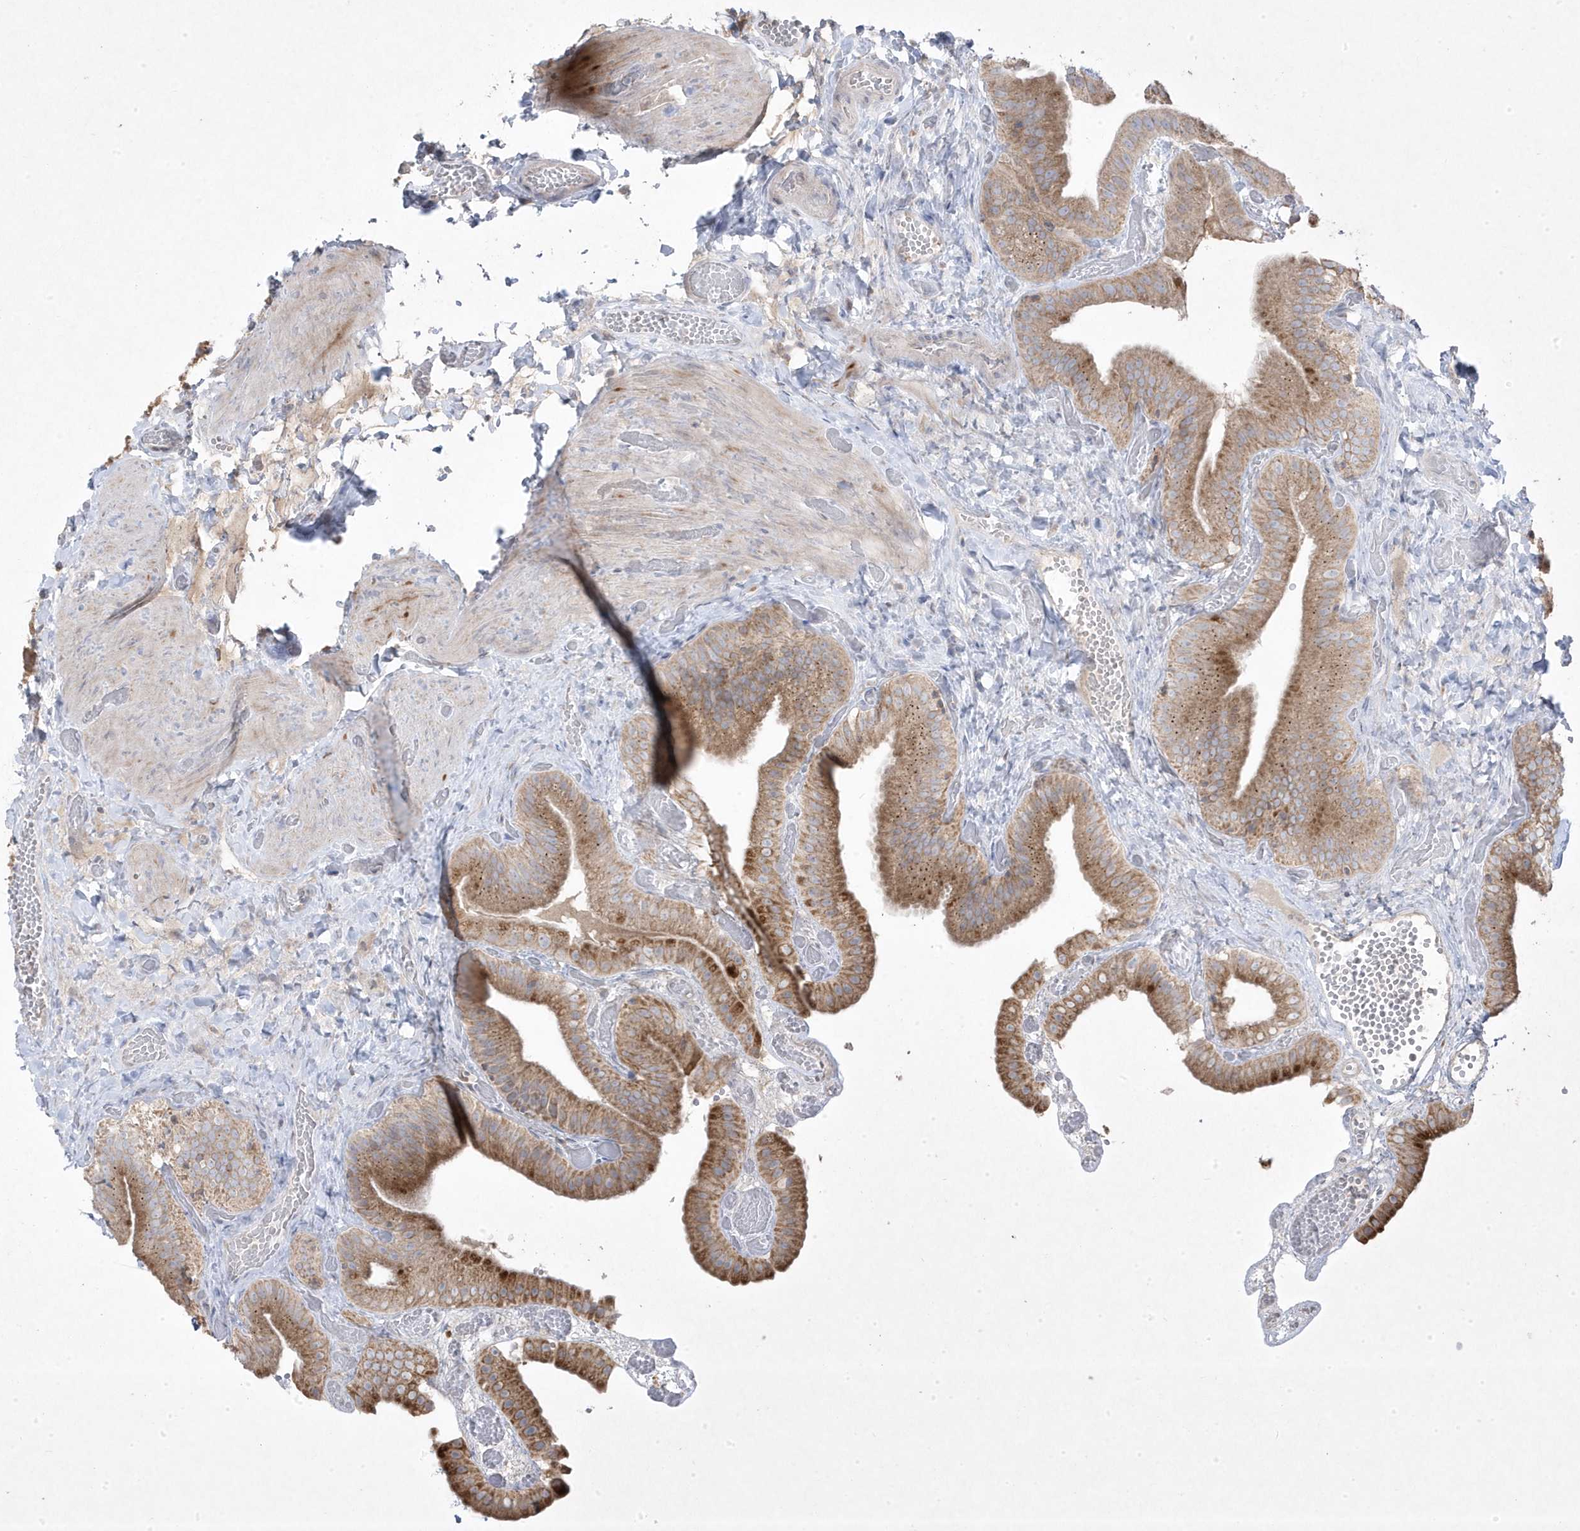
{"staining": {"intensity": "moderate", "quantity": ">75%", "location": "cytoplasmic/membranous"}, "tissue": "gallbladder", "cell_type": "Glandular cells", "image_type": "normal", "snomed": [{"axis": "morphology", "description": "Normal tissue, NOS"}, {"axis": "topography", "description": "Gallbladder"}], "caption": "The photomicrograph displays immunohistochemical staining of unremarkable gallbladder. There is moderate cytoplasmic/membranous expression is appreciated in about >75% of glandular cells. (DAB IHC, brown staining for protein, blue staining for nuclei).", "gene": "ADAMTSL3", "patient": {"sex": "female", "age": 64}}